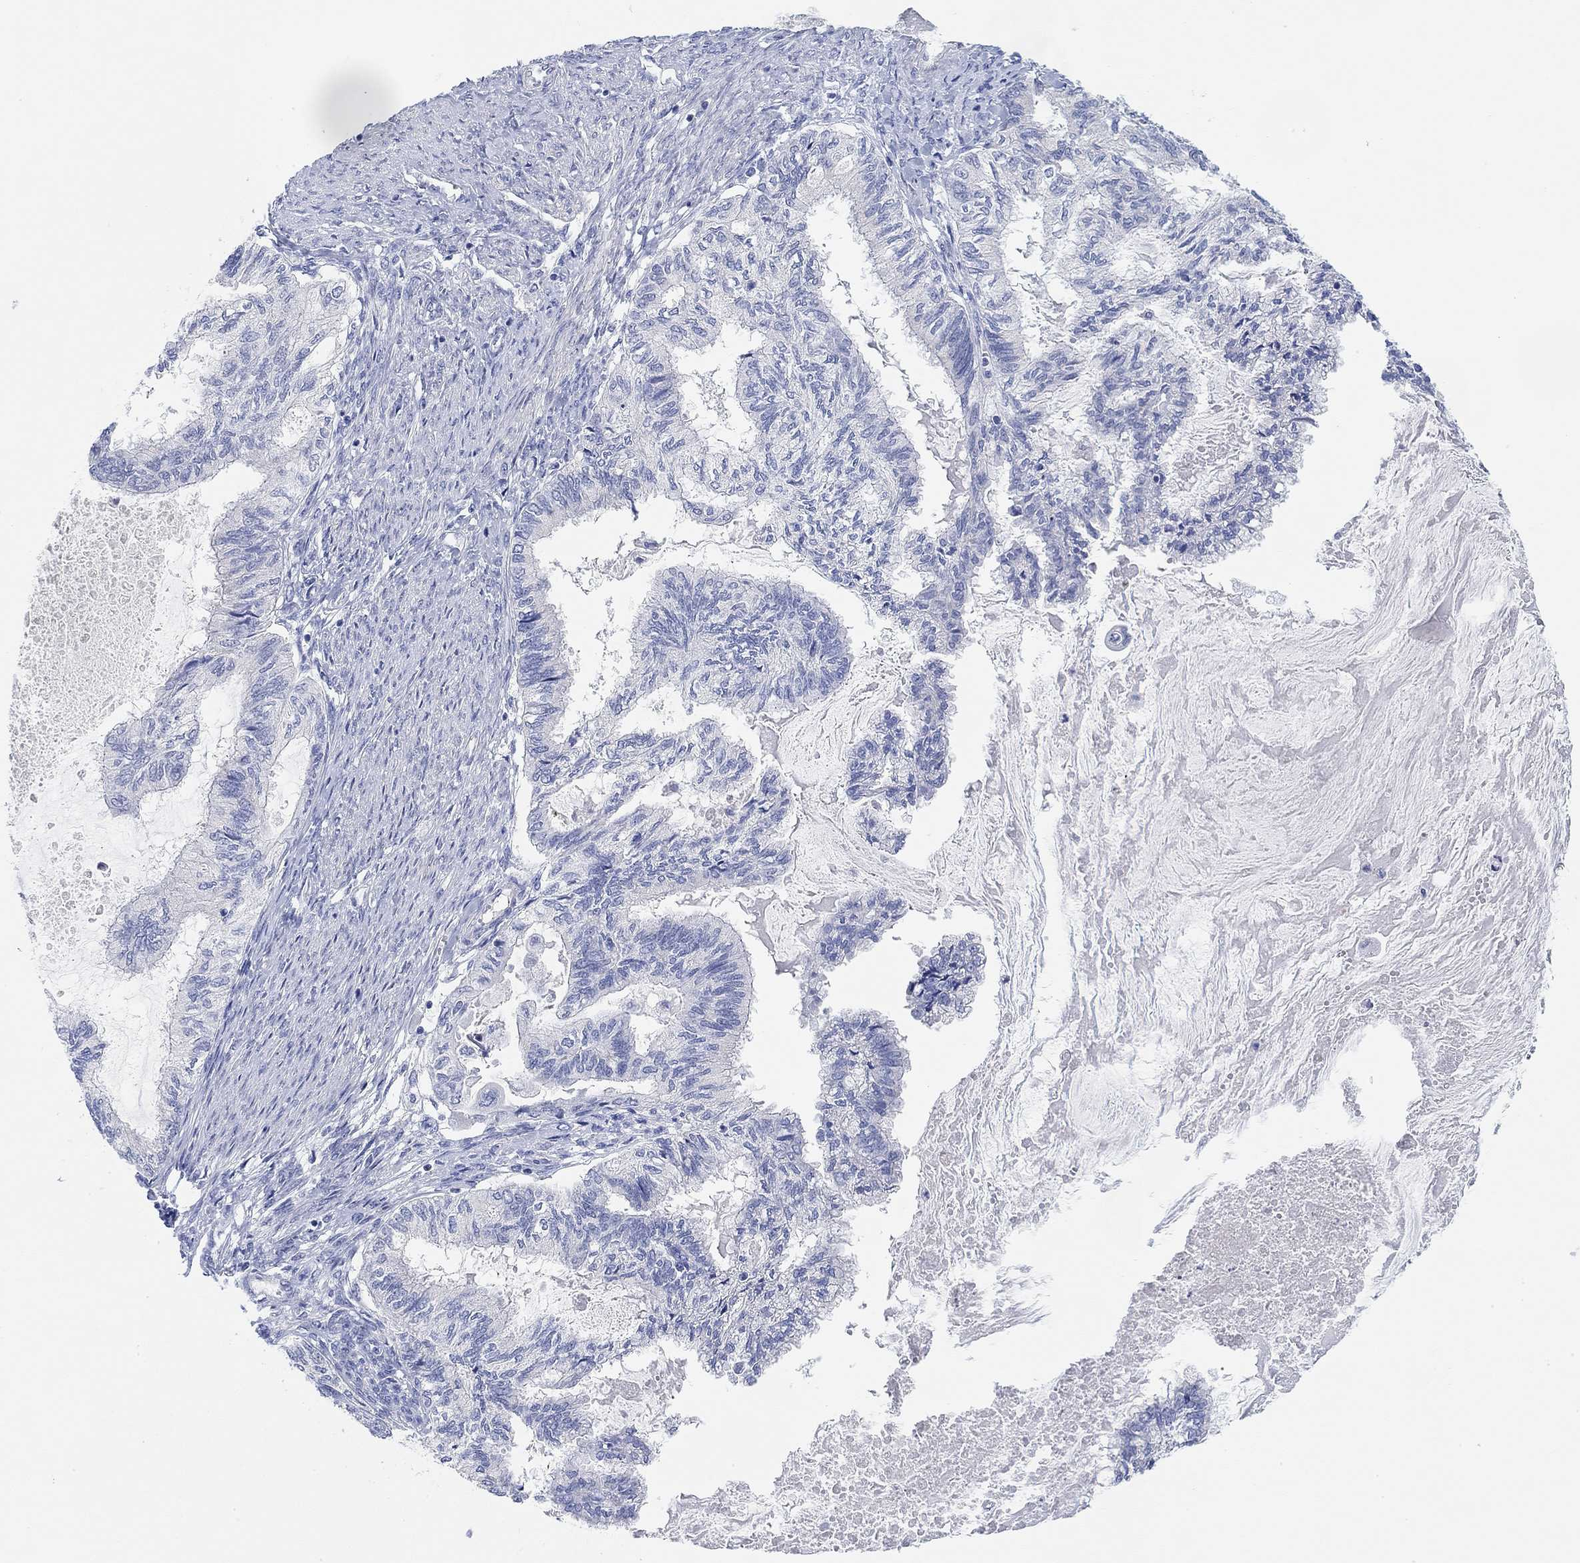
{"staining": {"intensity": "negative", "quantity": "none", "location": "none"}, "tissue": "endometrial cancer", "cell_type": "Tumor cells", "image_type": "cancer", "snomed": [{"axis": "morphology", "description": "Adenocarcinoma, NOS"}, {"axis": "topography", "description": "Endometrium"}], "caption": "Tumor cells are negative for brown protein staining in adenocarcinoma (endometrial).", "gene": "VAT1L", "patient": {"sex": "female", "age": 86}}